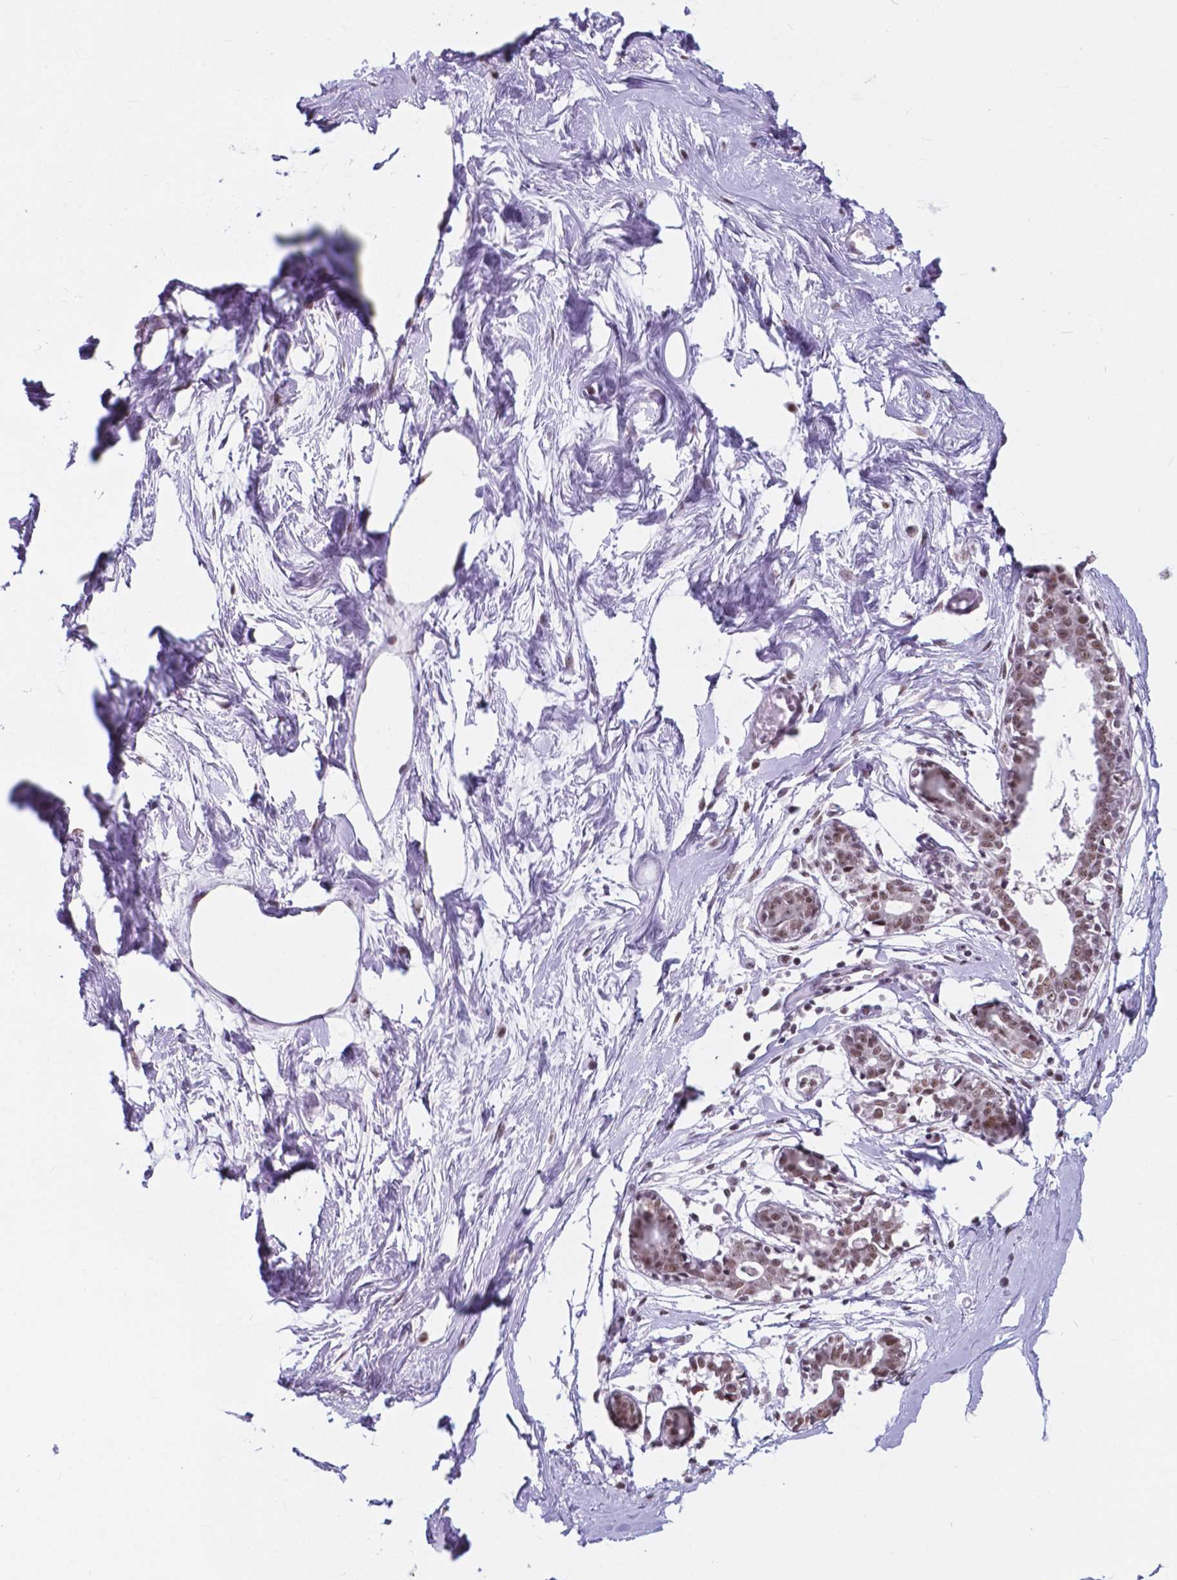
{"staining": {"intensity": "negative", "quantity": "none", "location": "none"}, "tissue": "breast", "cell_type": "Adipocytes", "image_type": "normal", "snomed": [{"axis": "morphology", "description": "Normal tissue, NOS"}, {"axis": "topography", "description": "Breast"}], "caption": "This photomicrograph is of unremarkable breast stained with immunohistochemistry to label a protein in brown with the nuclei are counter-stained blue. There is no expression in adipocytes. (IHC, brightfield microscopy, high magnification).", "gene": "BCAS2", "patient": {"sex": "female", "age": 45}}